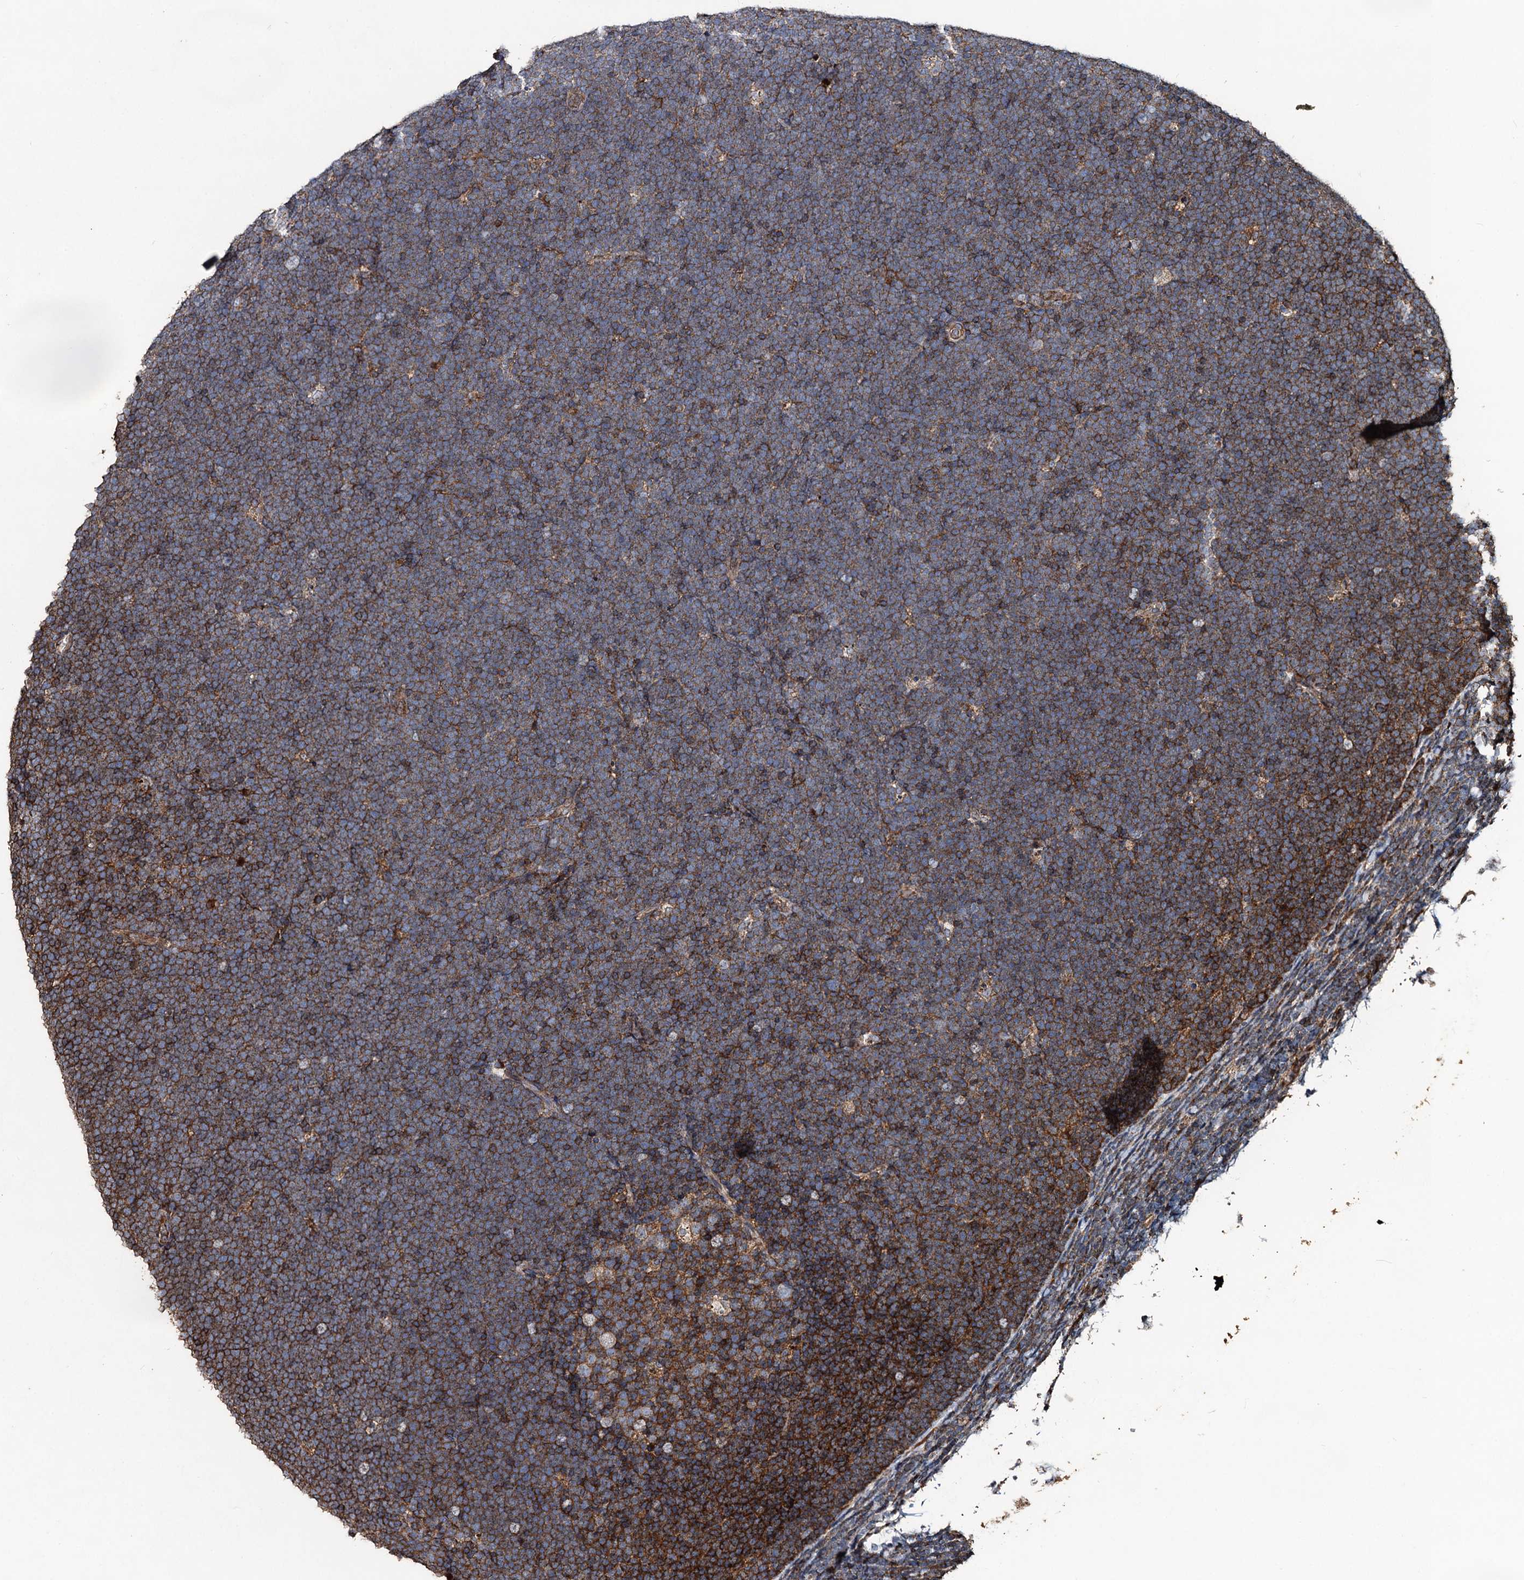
{"staining": {"intensity": "moderate", "quantity": "25%-75%", "location": "cytoplasmic/membranous"}, "tissue": "lymphoma", "cell_type": "Tumor cells", "image_type": "cancer", "snomed": [{"axis": "morphology", "description": "Malignant lymphoma, non-Hodgkin's type, High grade"}, {"axis": "topography", "description": "Lymph node"}], "caption": "A photomicrograph of human lymphoma stained for a protein shows moderate cytoplasmic/membranous brown staining in tumor cells. The staining was performed using DAB to visualize the protein expression in brown, while the nuclei were stained in blue with hematoxylin (Magnification: 20x).", "gene": "NOTCH2NLA", "patient": {"sex": "male", "age": 13}}